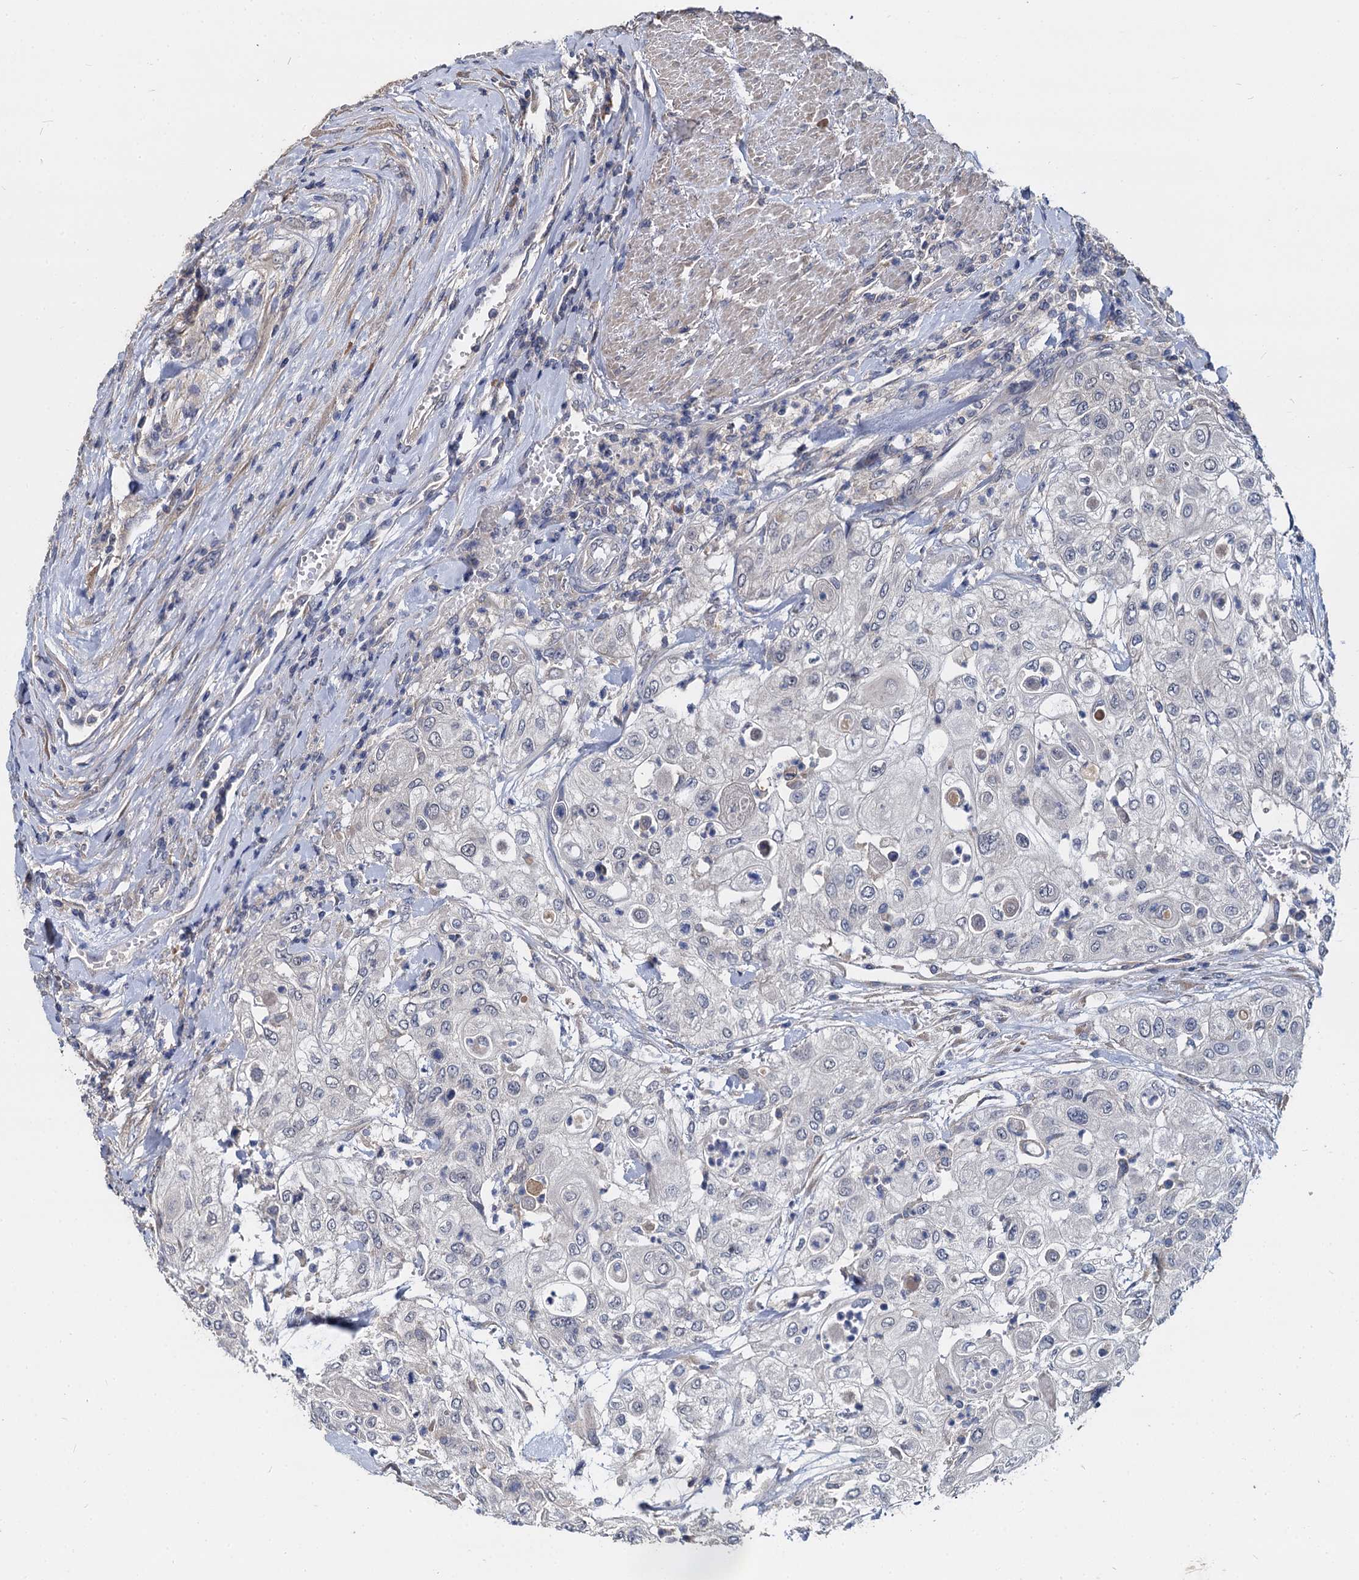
{"staining": {"intensity": "negative", "quantity": "none", "location": "none"}, "tissue": "urothelial cancer", "cell_type": "Tumor cells", "image_type": "cancer", "snomed": [{"axis": "morphology", "description": "Urothelial carcinoma, High grade"}, {"axis": "topography", "description": "Urinary bladder"}], "caption": "There is no significant staining in tumor cells of urothelial carcinoma (high-grade).", "gene": "CCDC184", "patient": {"sex": "female", "age": 79}}